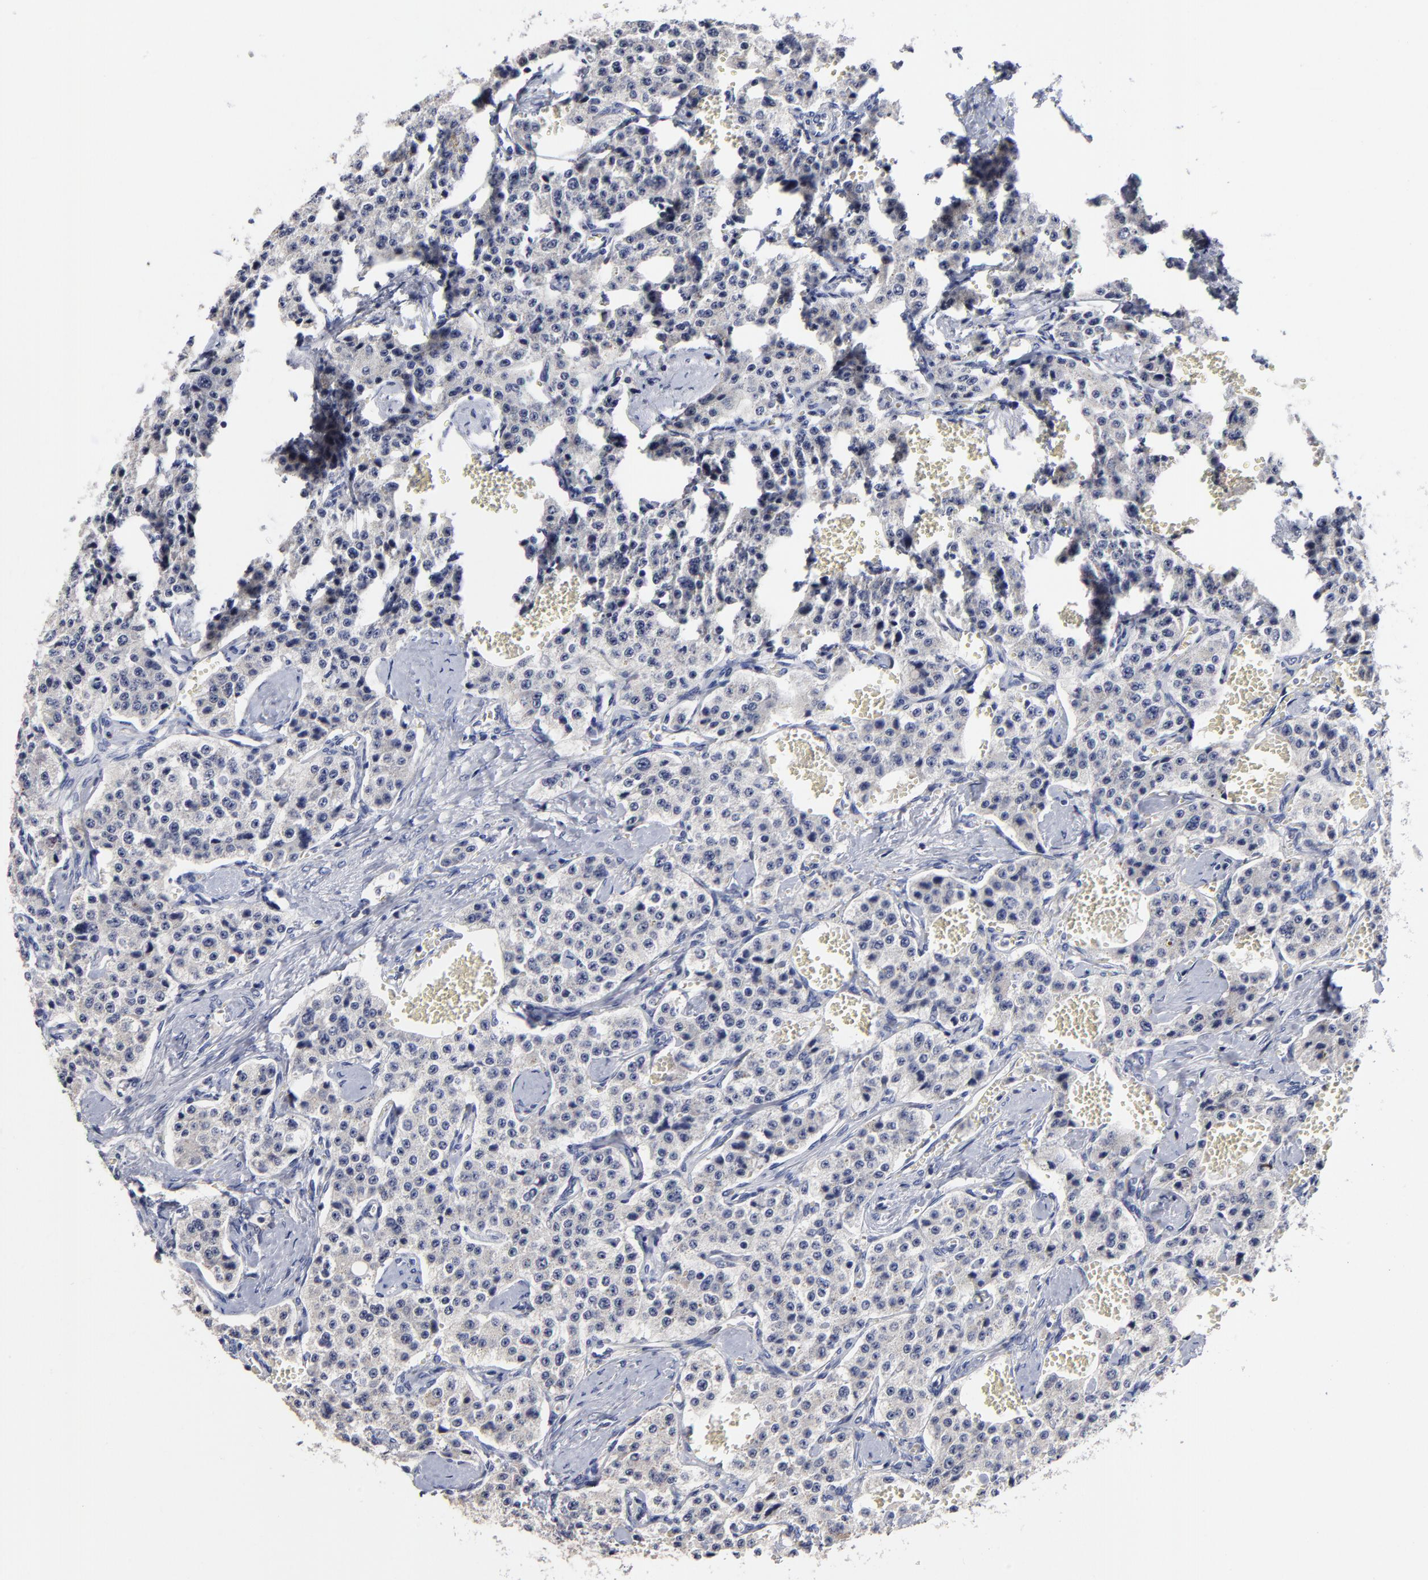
{"staining": {"intensity": "negative", "quantity": "none", "location": "none"}, "tissue": "carcinoid", "cell_type": "Tumor cells", "image_type": "cancer", "snomed": [{"axis": "morphology", "description": "Carcinoid, malignant, NOS"}, {"axis": "topography", "description": "Small intestine"}], "caption": "Protein analysis of malignant carcinoid exhibits no significant staining in tumor cells. (Brightfield microscopy of DAB (3,3'-diaminobenzidine) immunohistochemistry (IHC) at high magnification).", "gene": "TRAT1", "patient": {"sex": "male", "age": 52}}